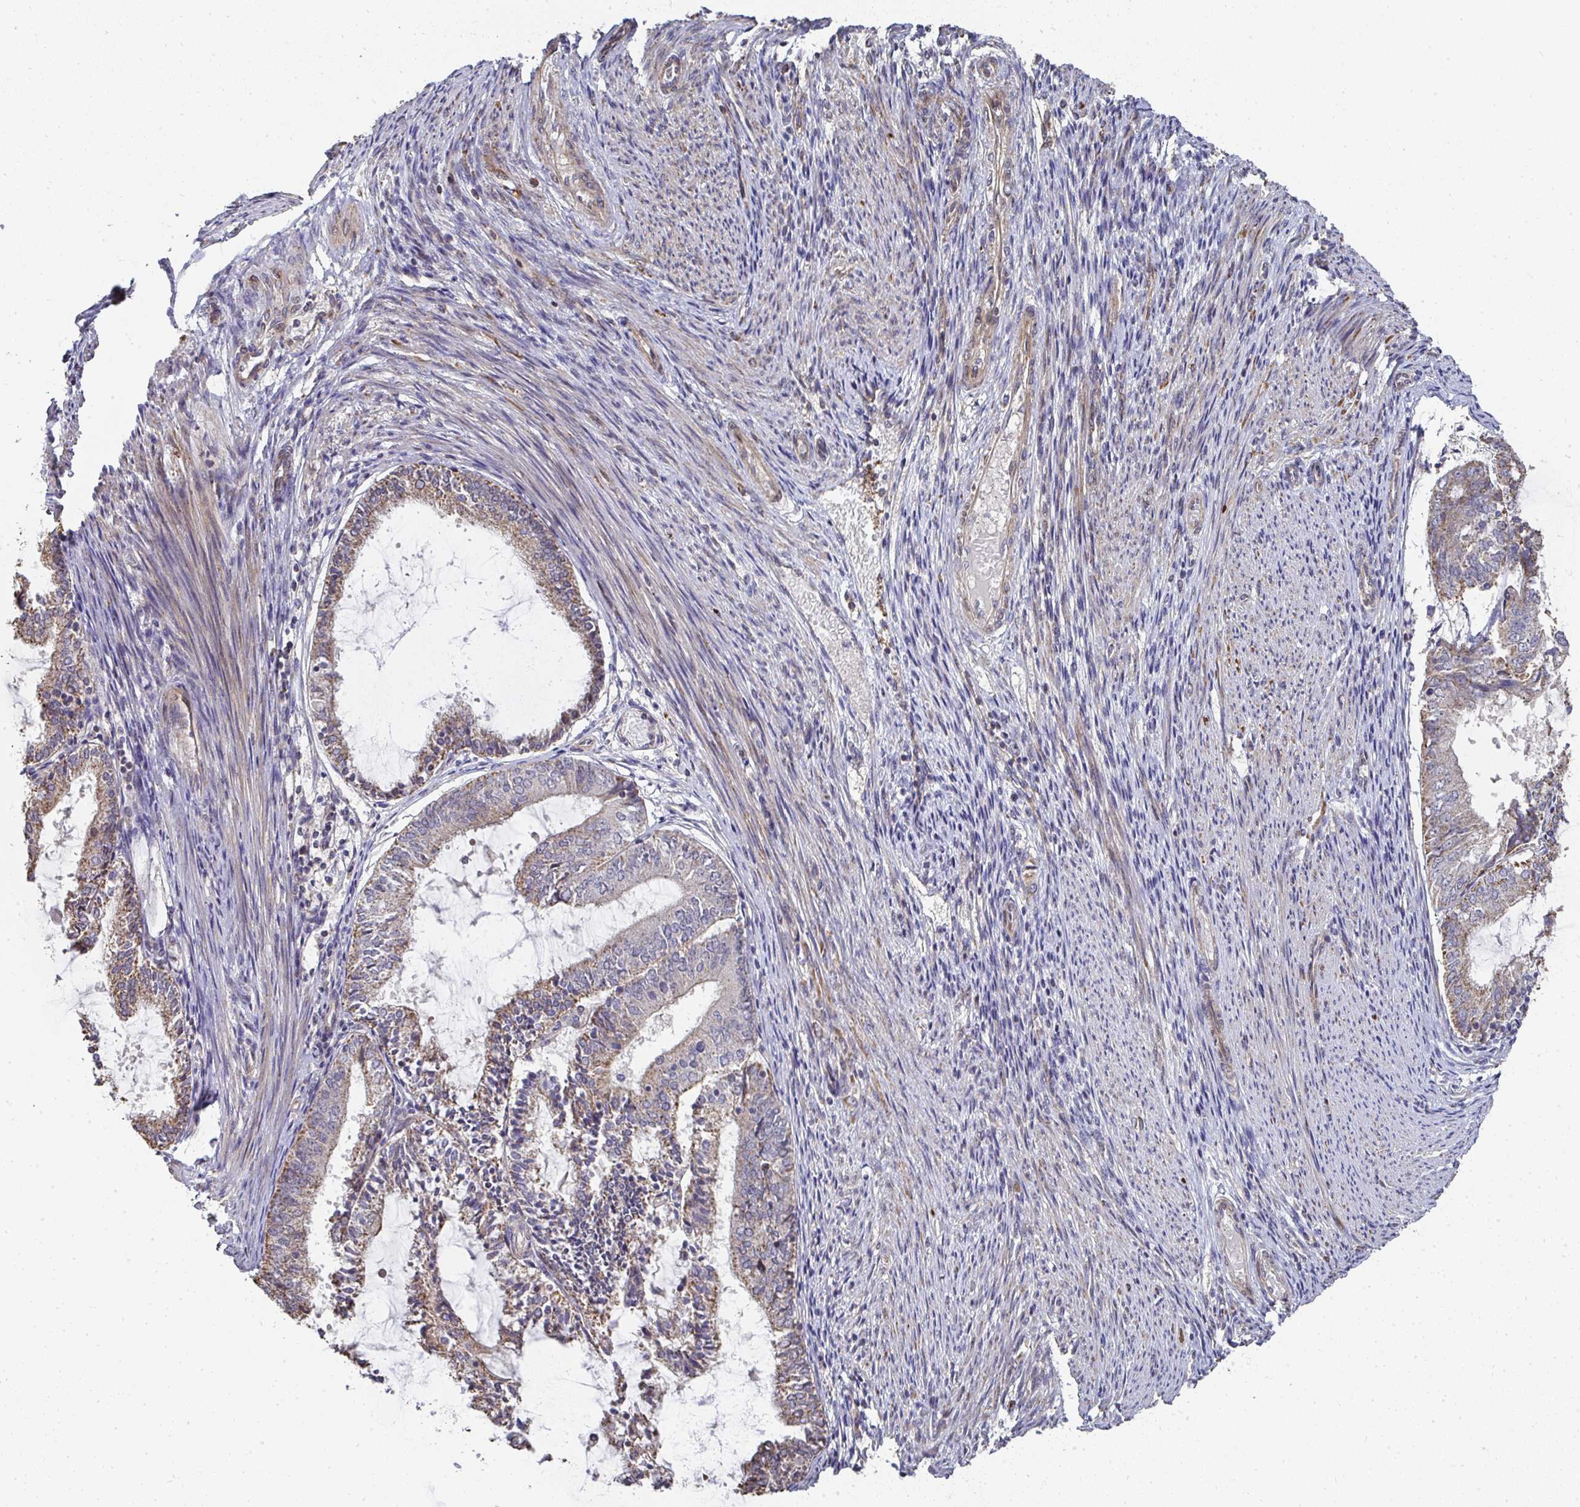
{"staining": {"intensity": "moderate", "quantity": "<25%", "location": "cytoplasmic/membranous"}, "tissue": "endometrial cancer", "cell_type": "Tumor cells", "image_type": "cancer", "snomed": [{"axis": "morphology", "description": "Adenocarcinoma, NOS"}, {"axis": "topography", "description": "Endometrium"}], "caption": "Human endometrial adenocarcinoma stained for a protein (brown) shows moderate cytoplasmic/membranous positive expression in about <25% of tumor cells.", "gene": "AGTPBP1", "patient": {"sex": "female", "age": 81}}